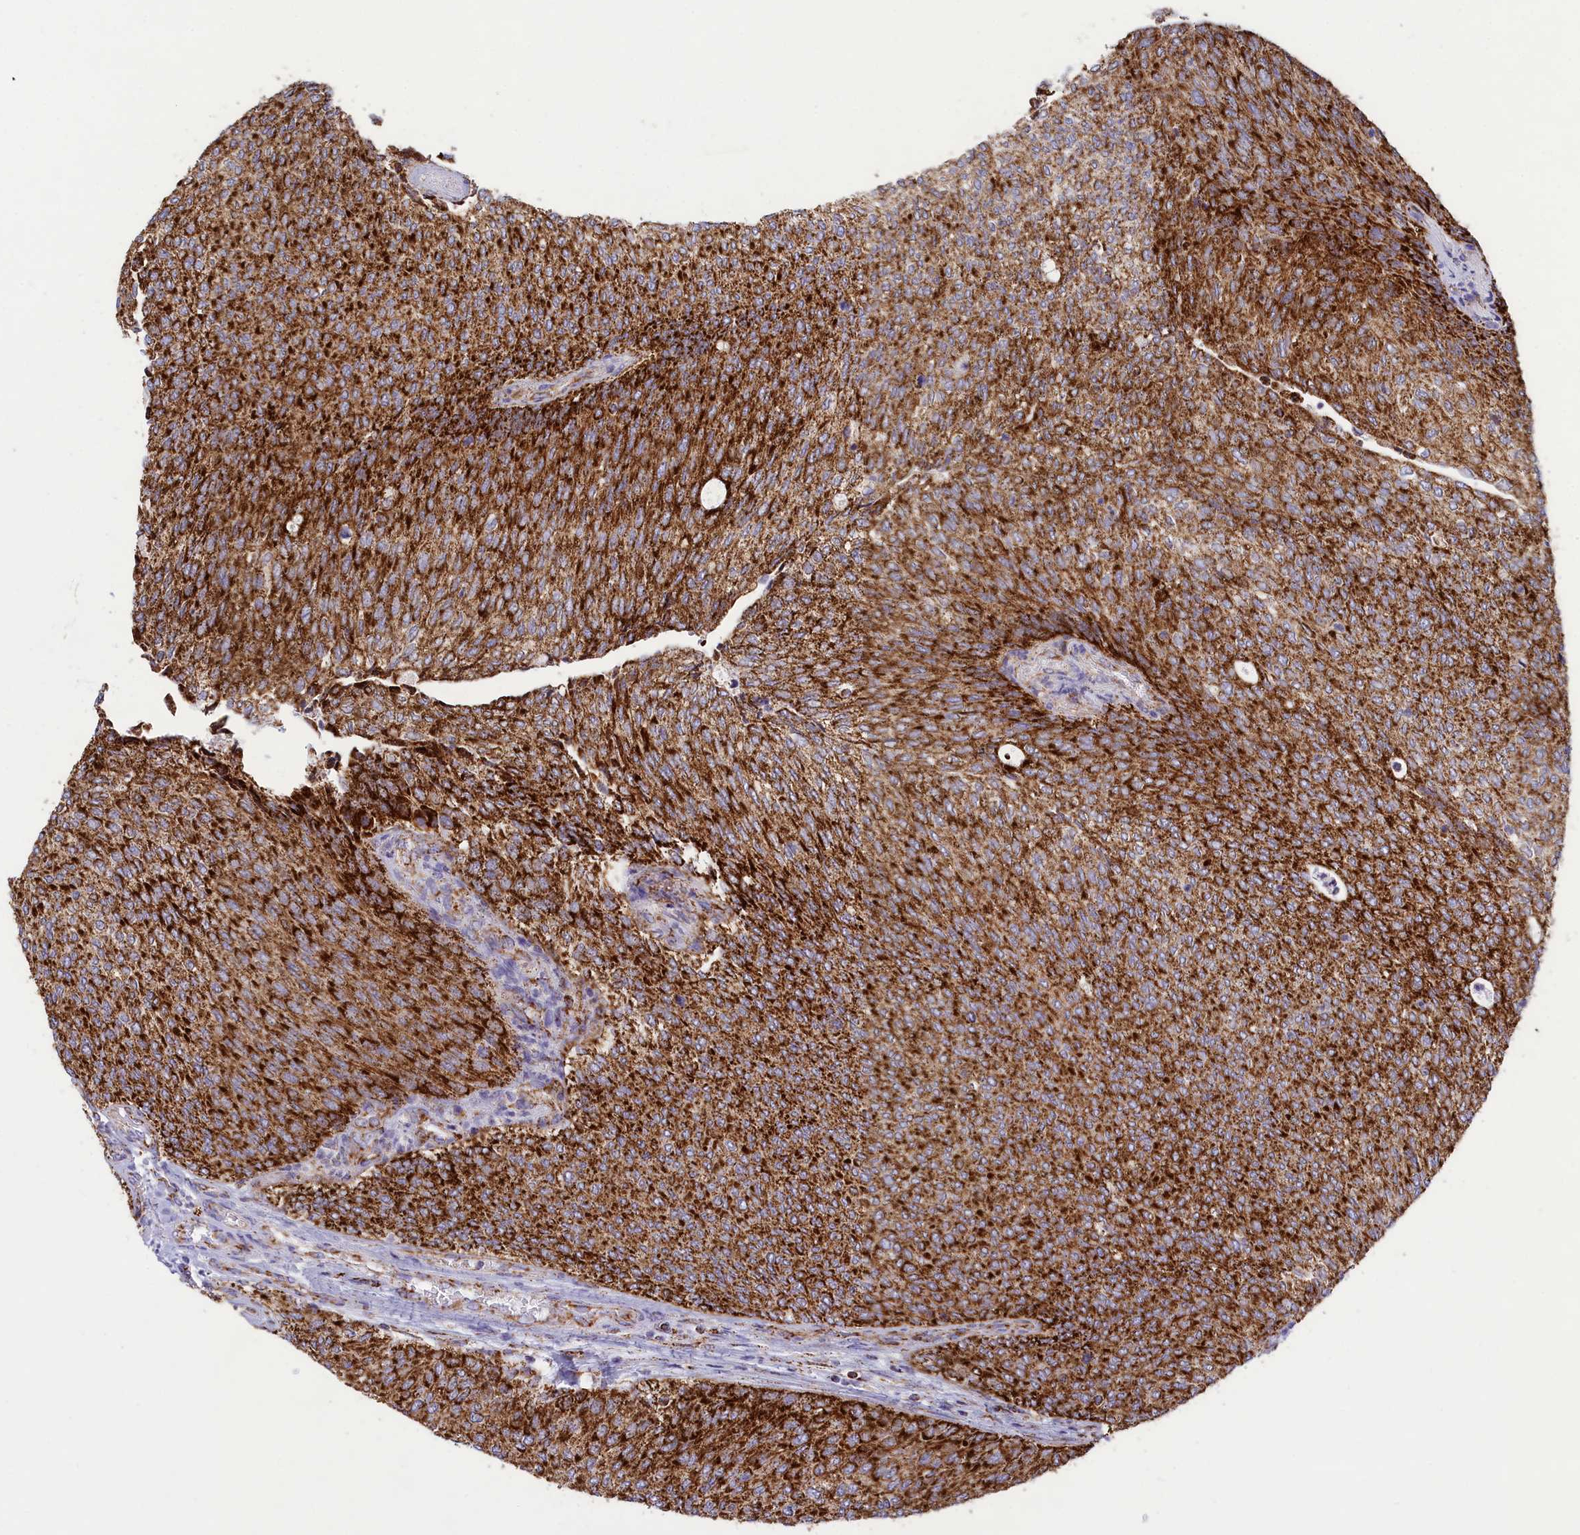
{"staining": {"intensity": "strong", "quantity": ">75%", "location": "cytoplasmic/membranous"}, "tissue": "urothelial cancer", "cell_type": "Tumor cells", "image_type": "cancer", "snomed": [{"axis": "morphology", "description": "Urothelial carcinoma, Low grade"}, {"axis": "topography", "description": "Urinary bladder"}], "caption": "Urothelial carcinoma (low-grade) stained with a brown dye demonstrates strong cytoplasmic/membranous positive staining in about >75% of tumor cells.", "gene": "ISOC2", "patient": {"sex": "female", "age": 79}}